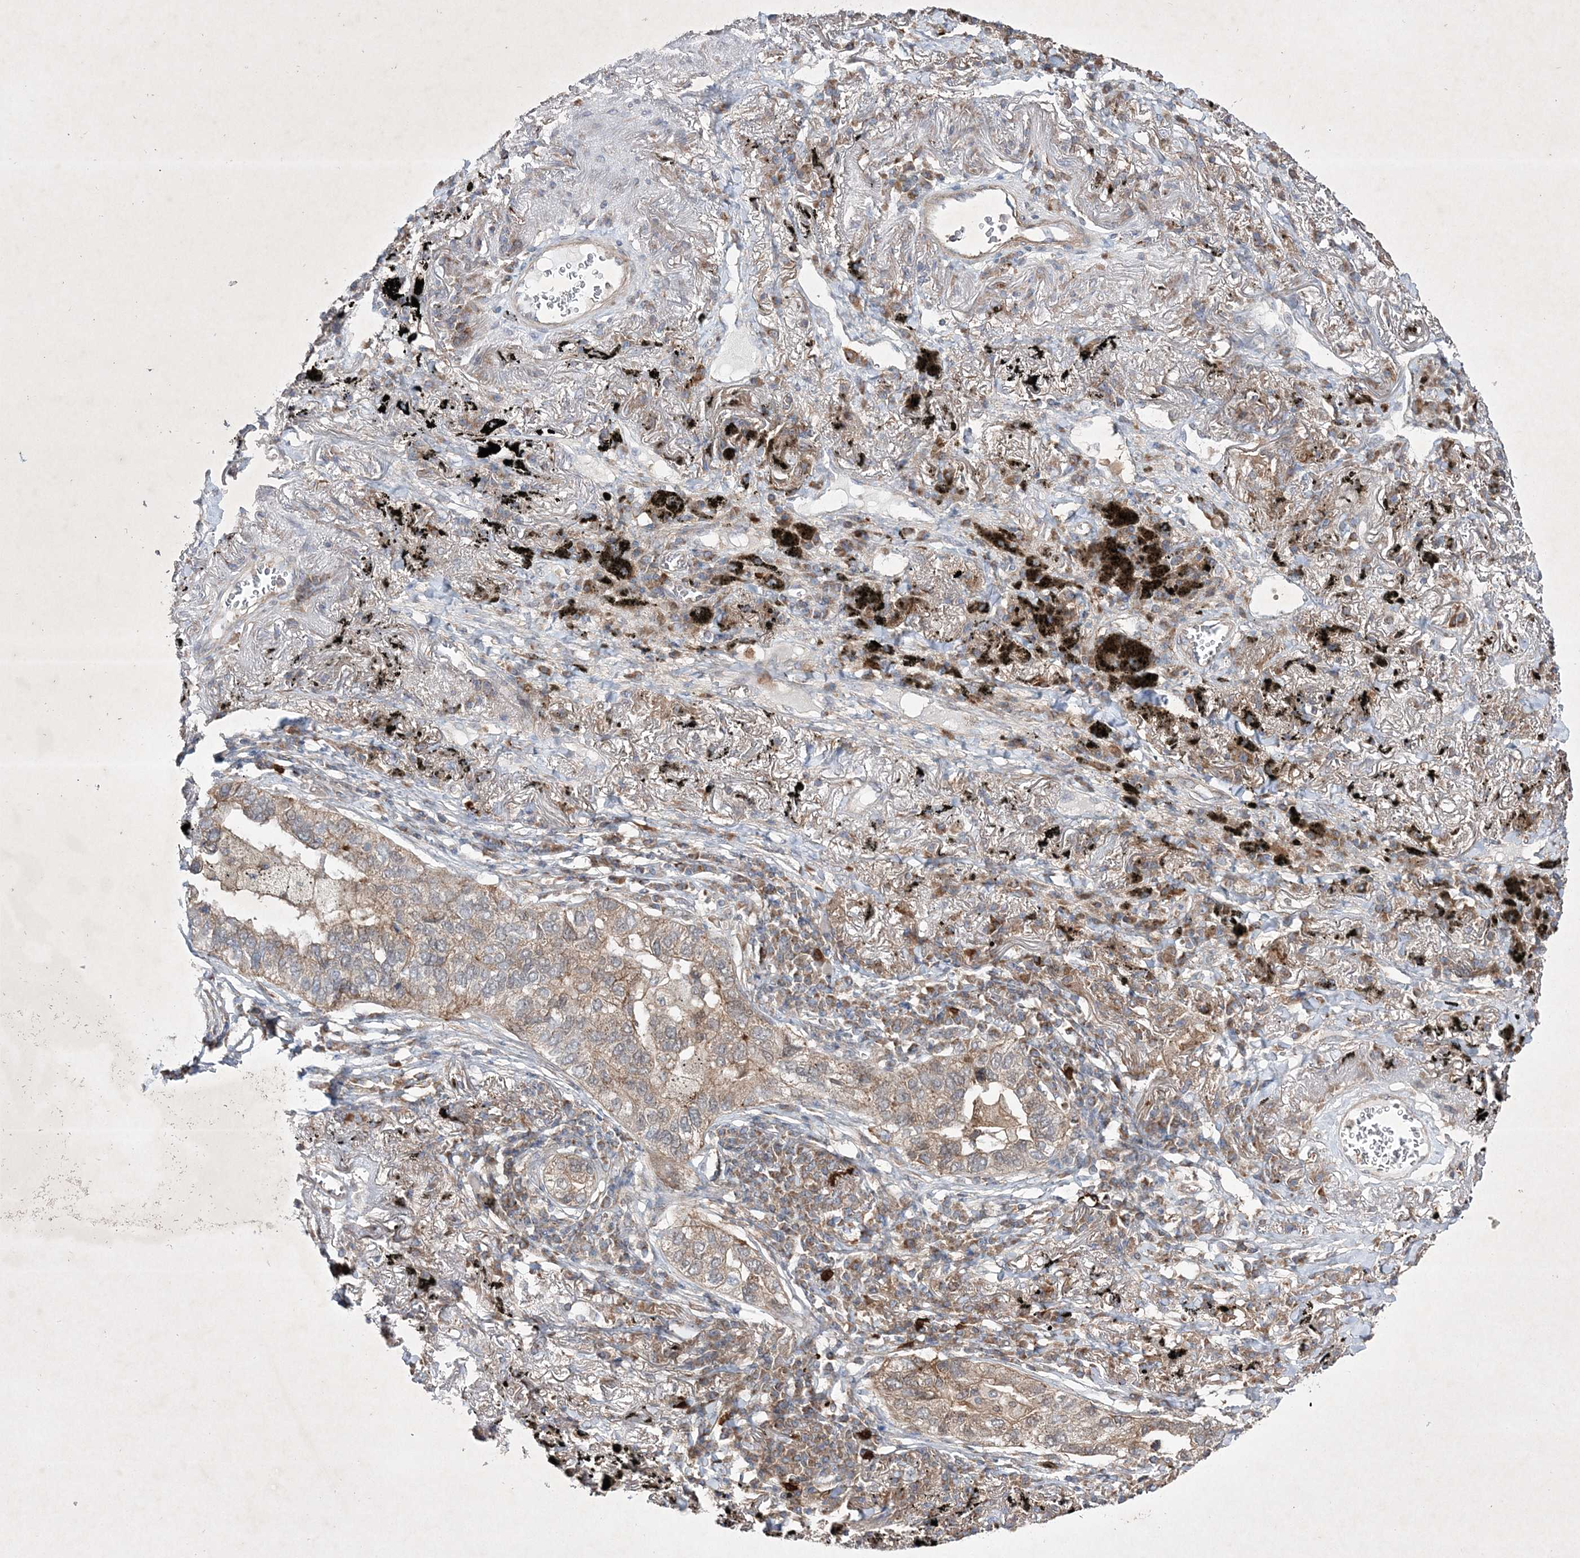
{"staining": {"intensity": "weak", "quantity": ">75%", "location": "cytoplasmic/membranous"}, "tissue": "lung cancer", "cell_type": "Tumor cells", "image_type": "cancer", "snomed": [{"axis": "morphology", "description": "Adenocarcinoma, NOS"}, {"axis": "topography", "description": "Lung"}], "caption": "Tumor cells reveal weak cytoplasmic/membranous expression in approximately >75% of cells in lung adenocarcinoma.", "gene": "OPA1", "patient": {"sex": "male", "age": 65}}